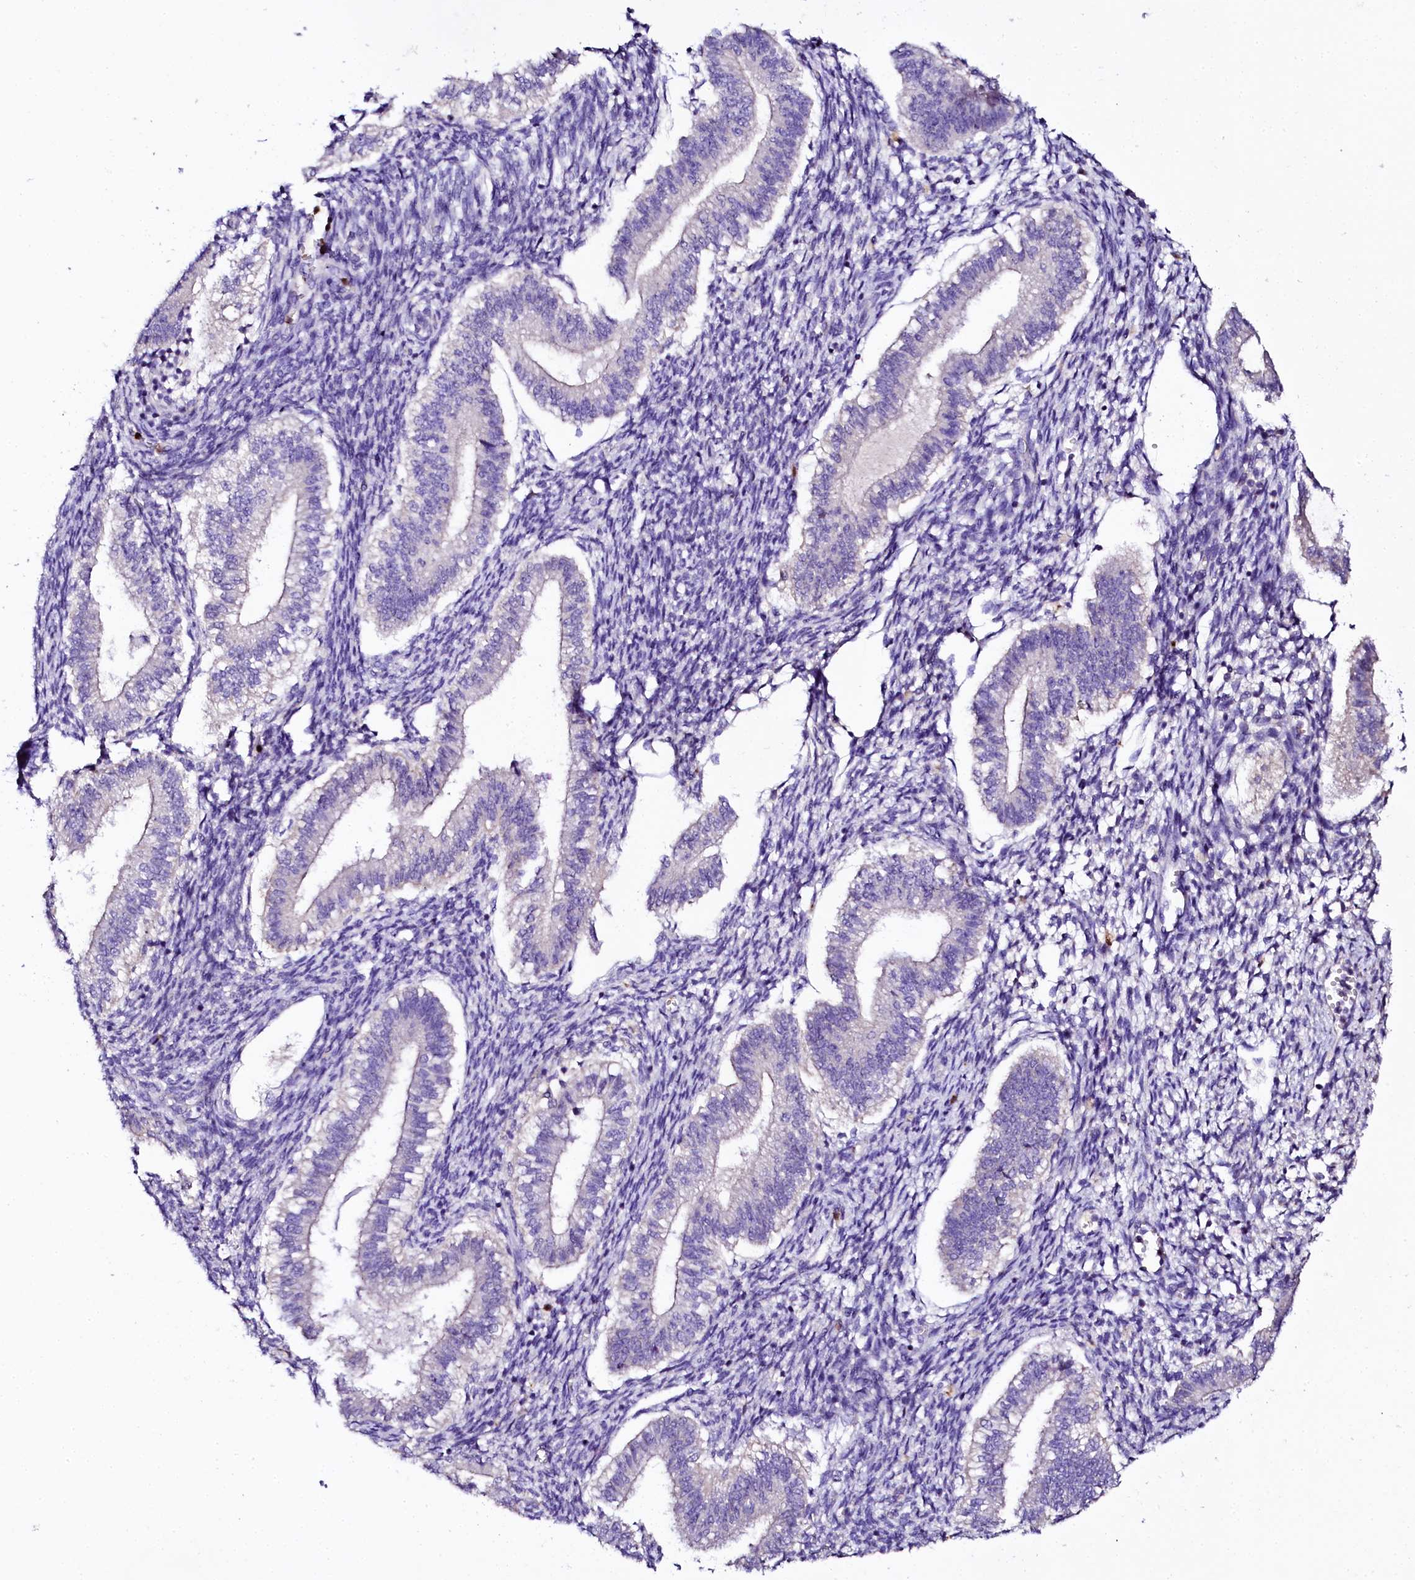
{"staining": {"intensity": "negative", "quantity": "none", "location": "none"}, "tissue": "endometrium", "cell_type": "Cells in endometrial stroma", "image_type": "normal", "snomed": [{"axis": "morphology", "description": "Normal tissue, NOS"}, {"axis": "topography", "description": "Endometrium"}], "caption": "Photomicrograph shows no significant protein positivity in cells in endometrial stroma of normal endometrium. (Stains: DAB immunohistochemistry (IHC) with hematoxylin counter stain, Microscopy: brightfield microscopy at high magnification).", "gene": "NAA16", "patient": {"sex": "female", "age": 25}}